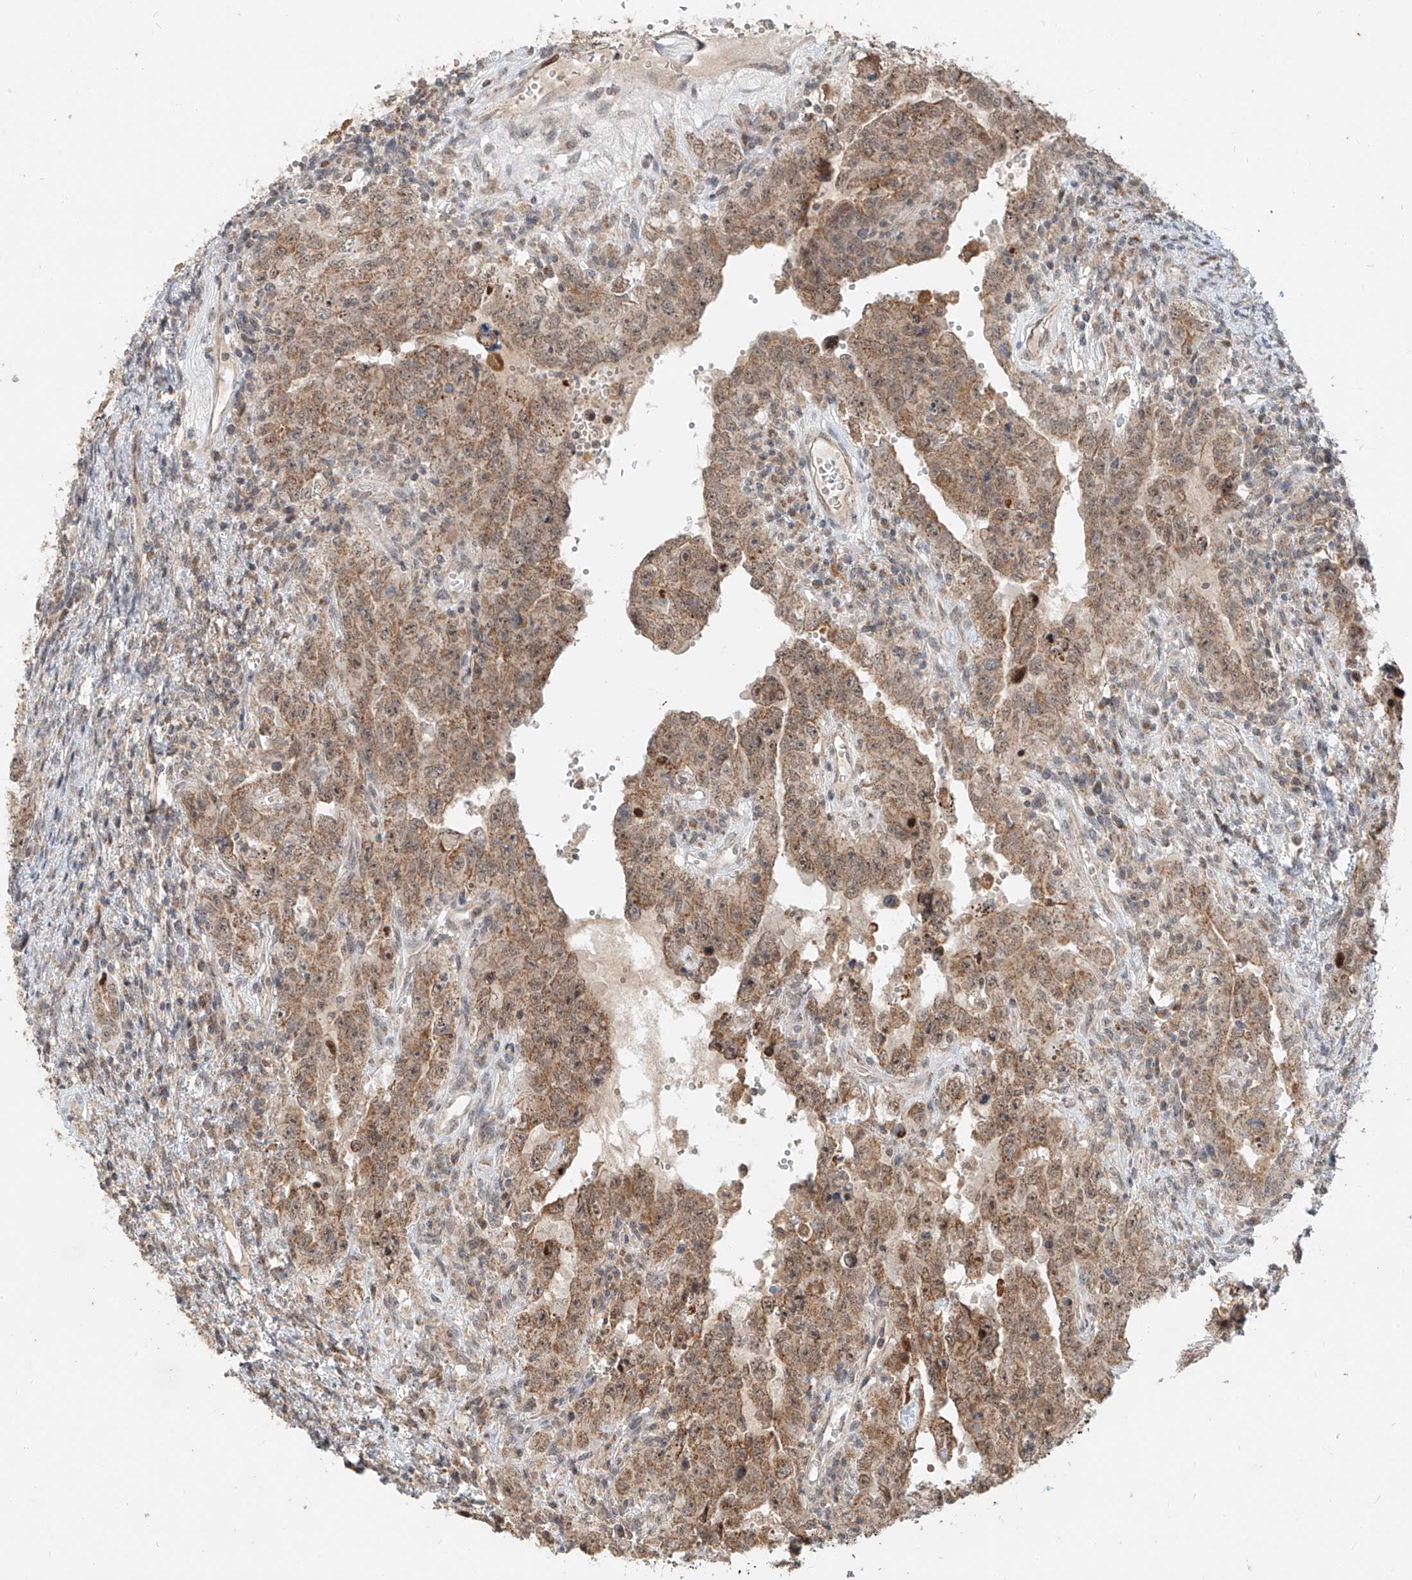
{"staining": {"intensity": "moderate", "quantity": ">75%", "location": "cytoplasmic/membranous"}, "tissue": "testis cancer", "cell_type": "Tumor cells", "image_type": "cancer", "snomed": [{"axis": "morphology", "description": "Carcinoma, Embryonal, NOS"}, {"axis": "topography", "description": "Testis"}], "caption": "Immunohistochemistry micrograph of testis cancer (embryonal carcinoma) stained for a protein (brown), which demonstrates medium levels of moderate cytoplasmic/membranous expression in approximately >75% of tumor cells.", "gene": "SYTL3", "patient": {"sex": "male", "age": 26}}